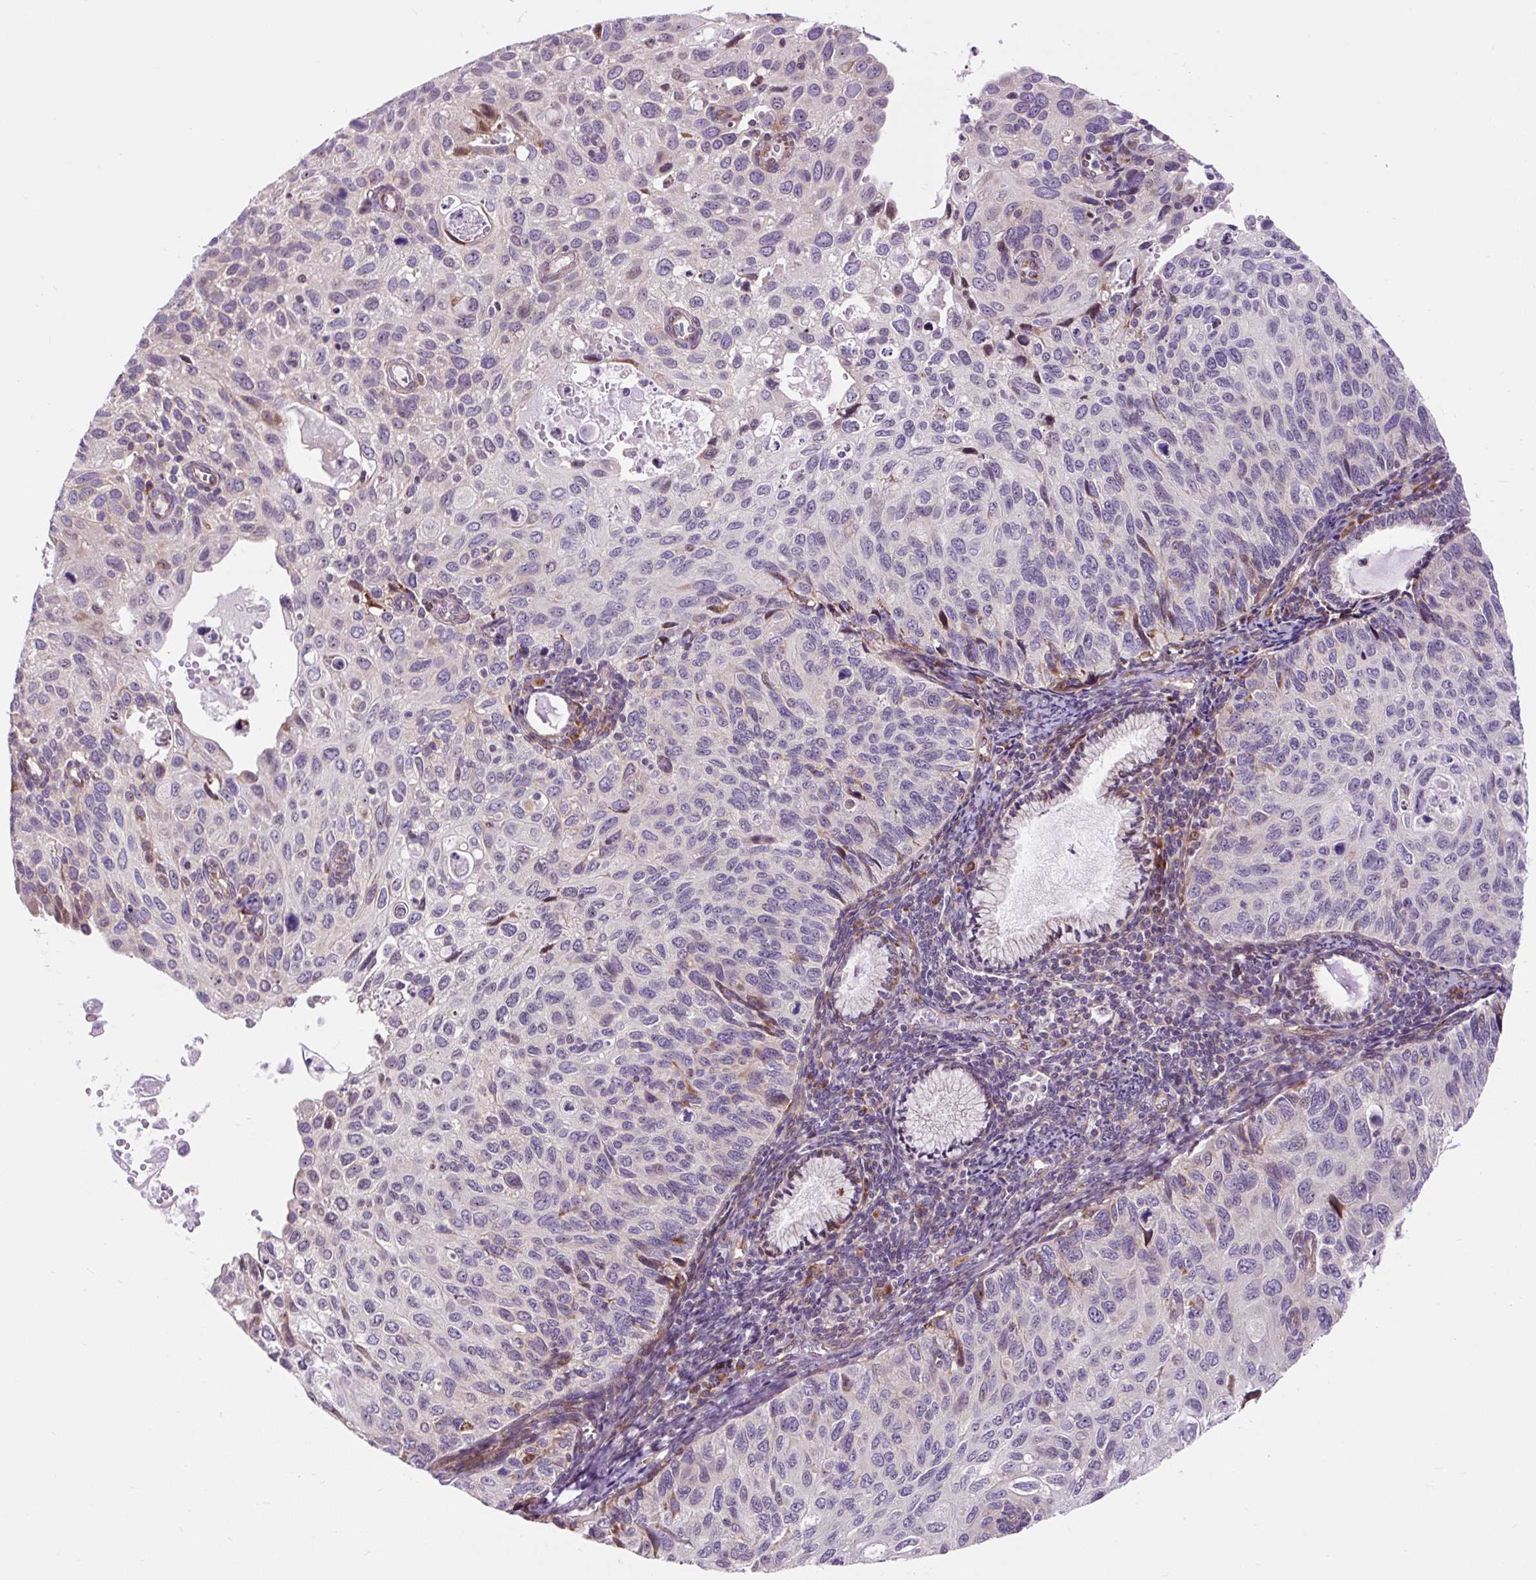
{"staining": {"intensity": "negative", "quantity": "none", "location": "none"}, "tissue": "cervical cancer", "cell_type": "Tumor cells", "image_type": "cancer", "snomed": [{"axis": "morphology", "description": "Squamous cell carcinoma, NOS"}, {"axis": "topography", "description": "Cervix"}], "caption": "The histopathology image demonstrates no staining of tumor cells in cervical cancer (squamous cell carcinoma). The staining was performed using DAB (3,3'-diaminobenzidine) to visualize the protein expression in brown, while the nuclei were stained in blue with hematoxylin (Magnification: 20x).", "gene": "CISD3", "patient": {"sex": "female", "age": 70}}